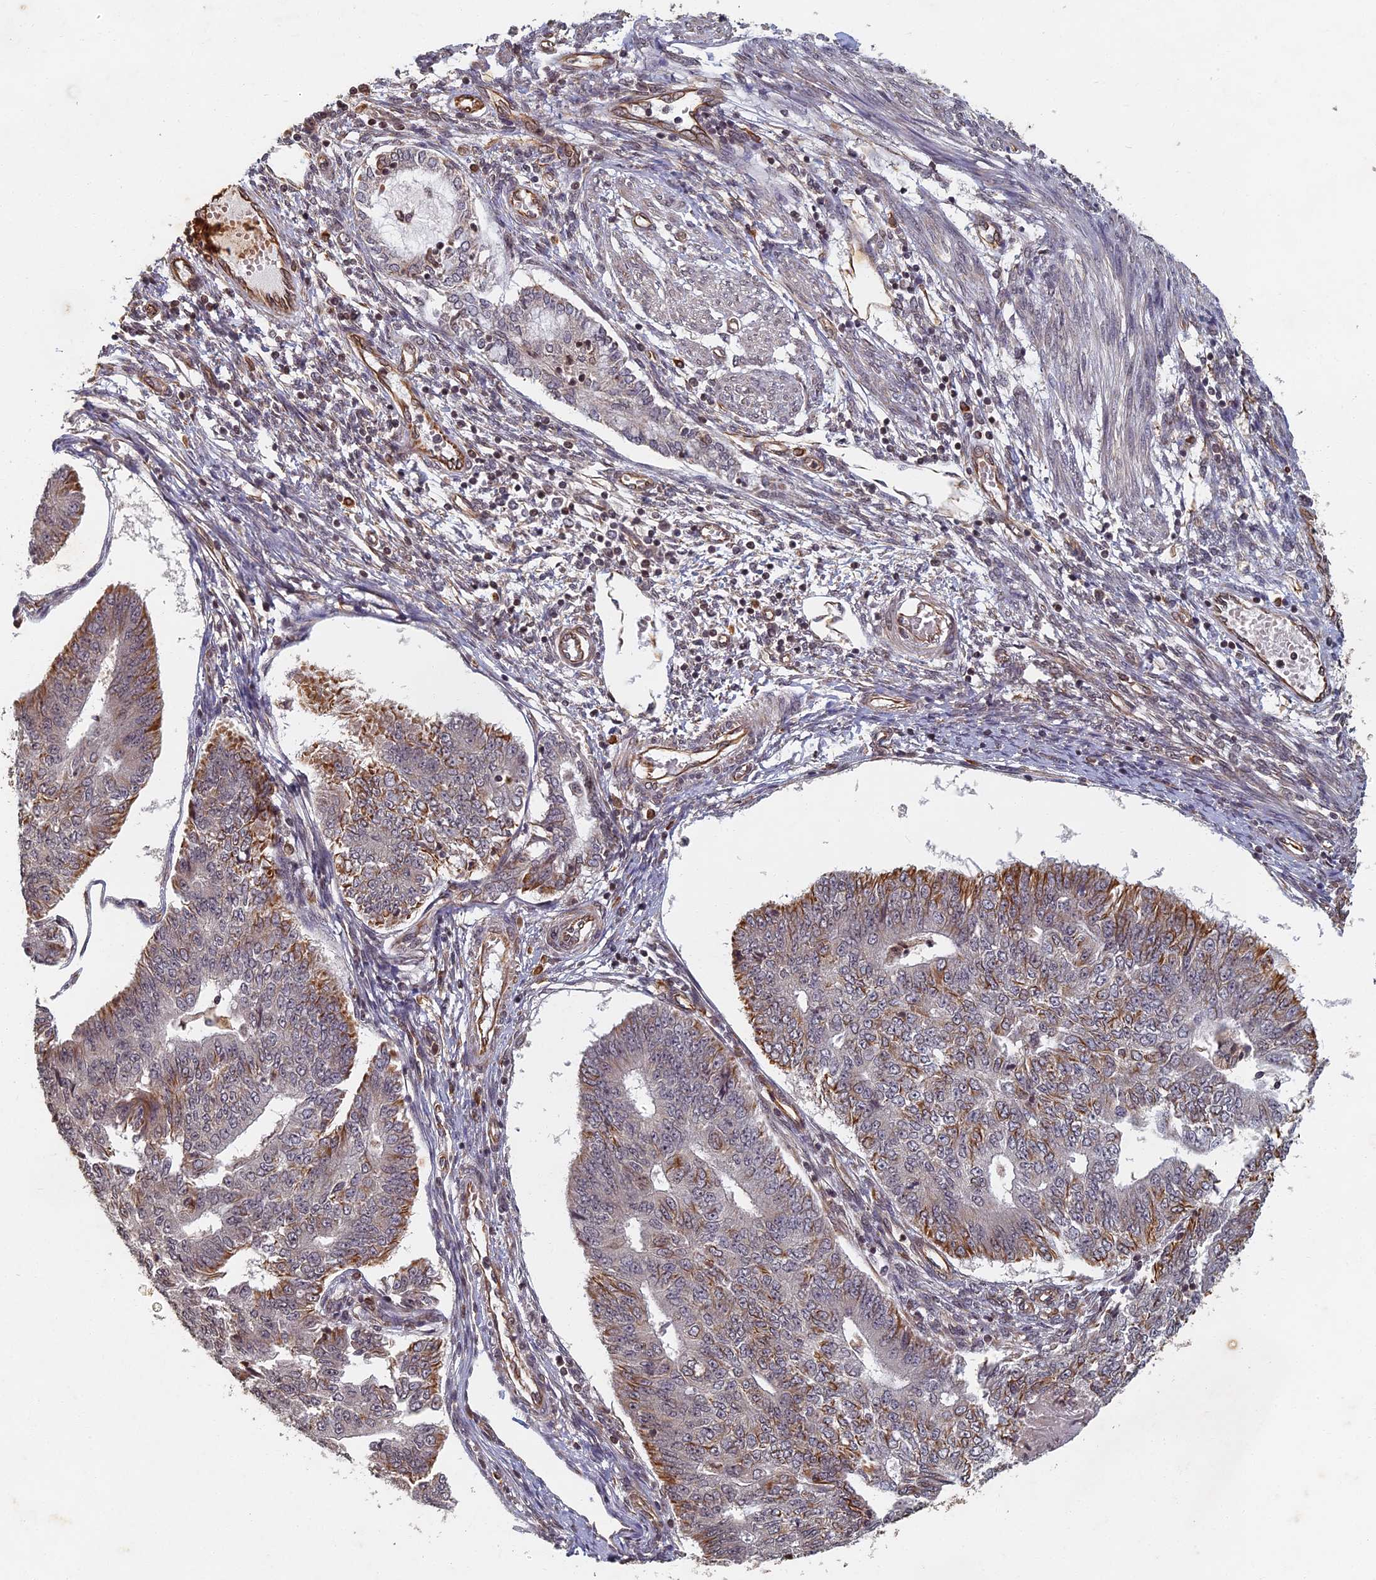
{"staining": {"intensity": "moderate", "quantity": "<25%", "location": "cytoplasmic/membranous"}, "tissue": "endometrial cancer", "cell_type": "Tumor cells", "image_type": "cancer", "snomed": [{"axis": "morphology", "description": "Adenocarcinoma, NOS"}, {"axis": "topography", "description": "Endometrium"}], "caption": "Moderate cytoplasmic/membranous positivity for a protein is identified in about <25% of tumor cells of adenocarcinoma (endometrial) using immunohistochemistry (IHC).", "gene": "ABCB10", "patient": {"sex": "female", "age": 32}}